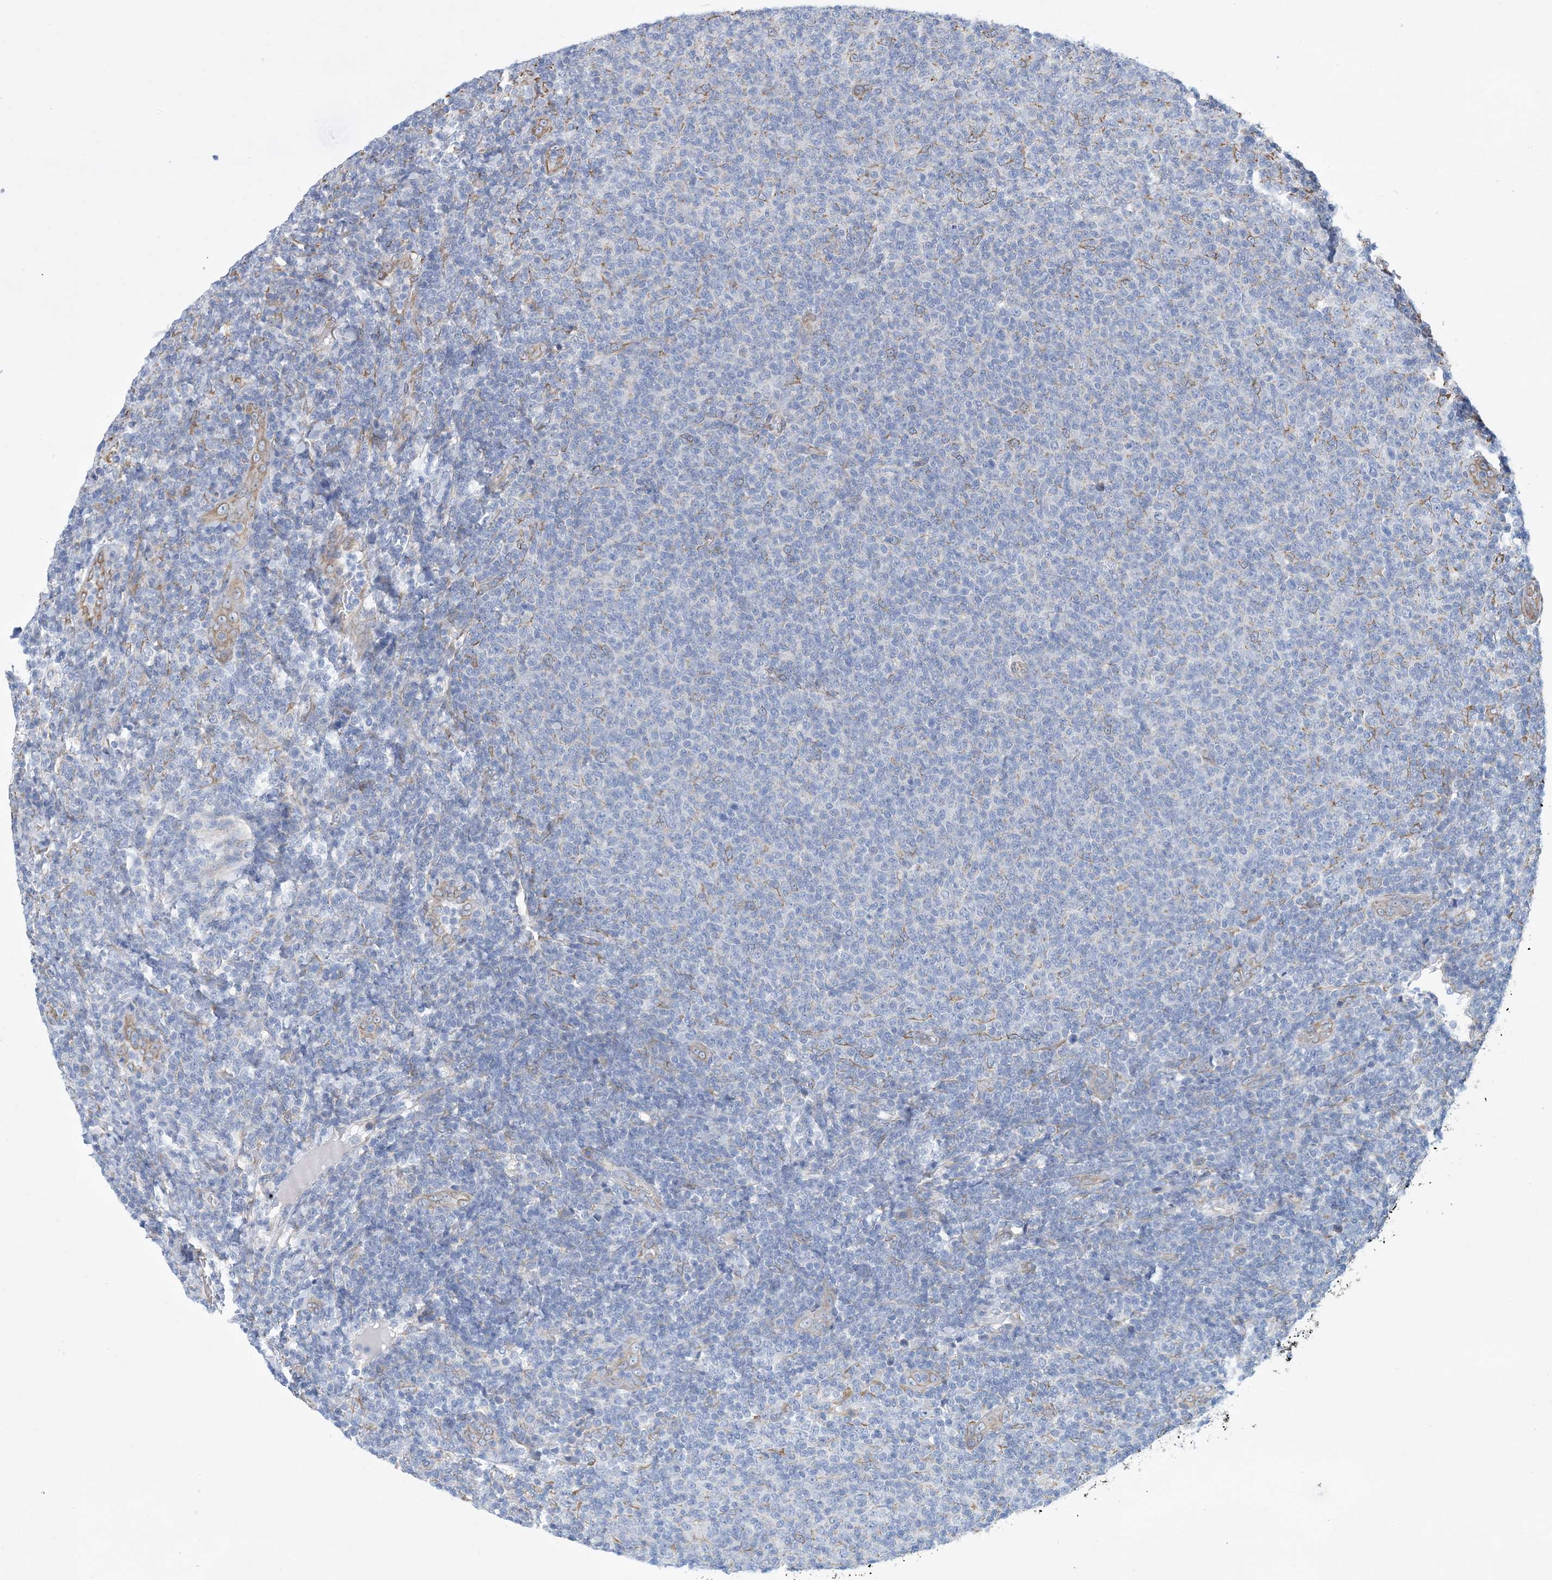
{"staining": {"intensity": "negative", "quantity": "none", "location": "none"}, "tissue": "lymphoma", "cell_type": "Tumor cells", "image_type": "cancer", "snomed": [{"axis": "morphology", "description": "Malignant lymphoma, non-Hodgkin's type, Low grade"}, {"axis": "topography", "description": "Lymph node"}], "caption": "This is an immunohistochemistry photomicrograph of human lymphoma. There is no expression in tumor cells.", "gene": "CCDC14", "patient": {"sex": "male", "age": 66}}